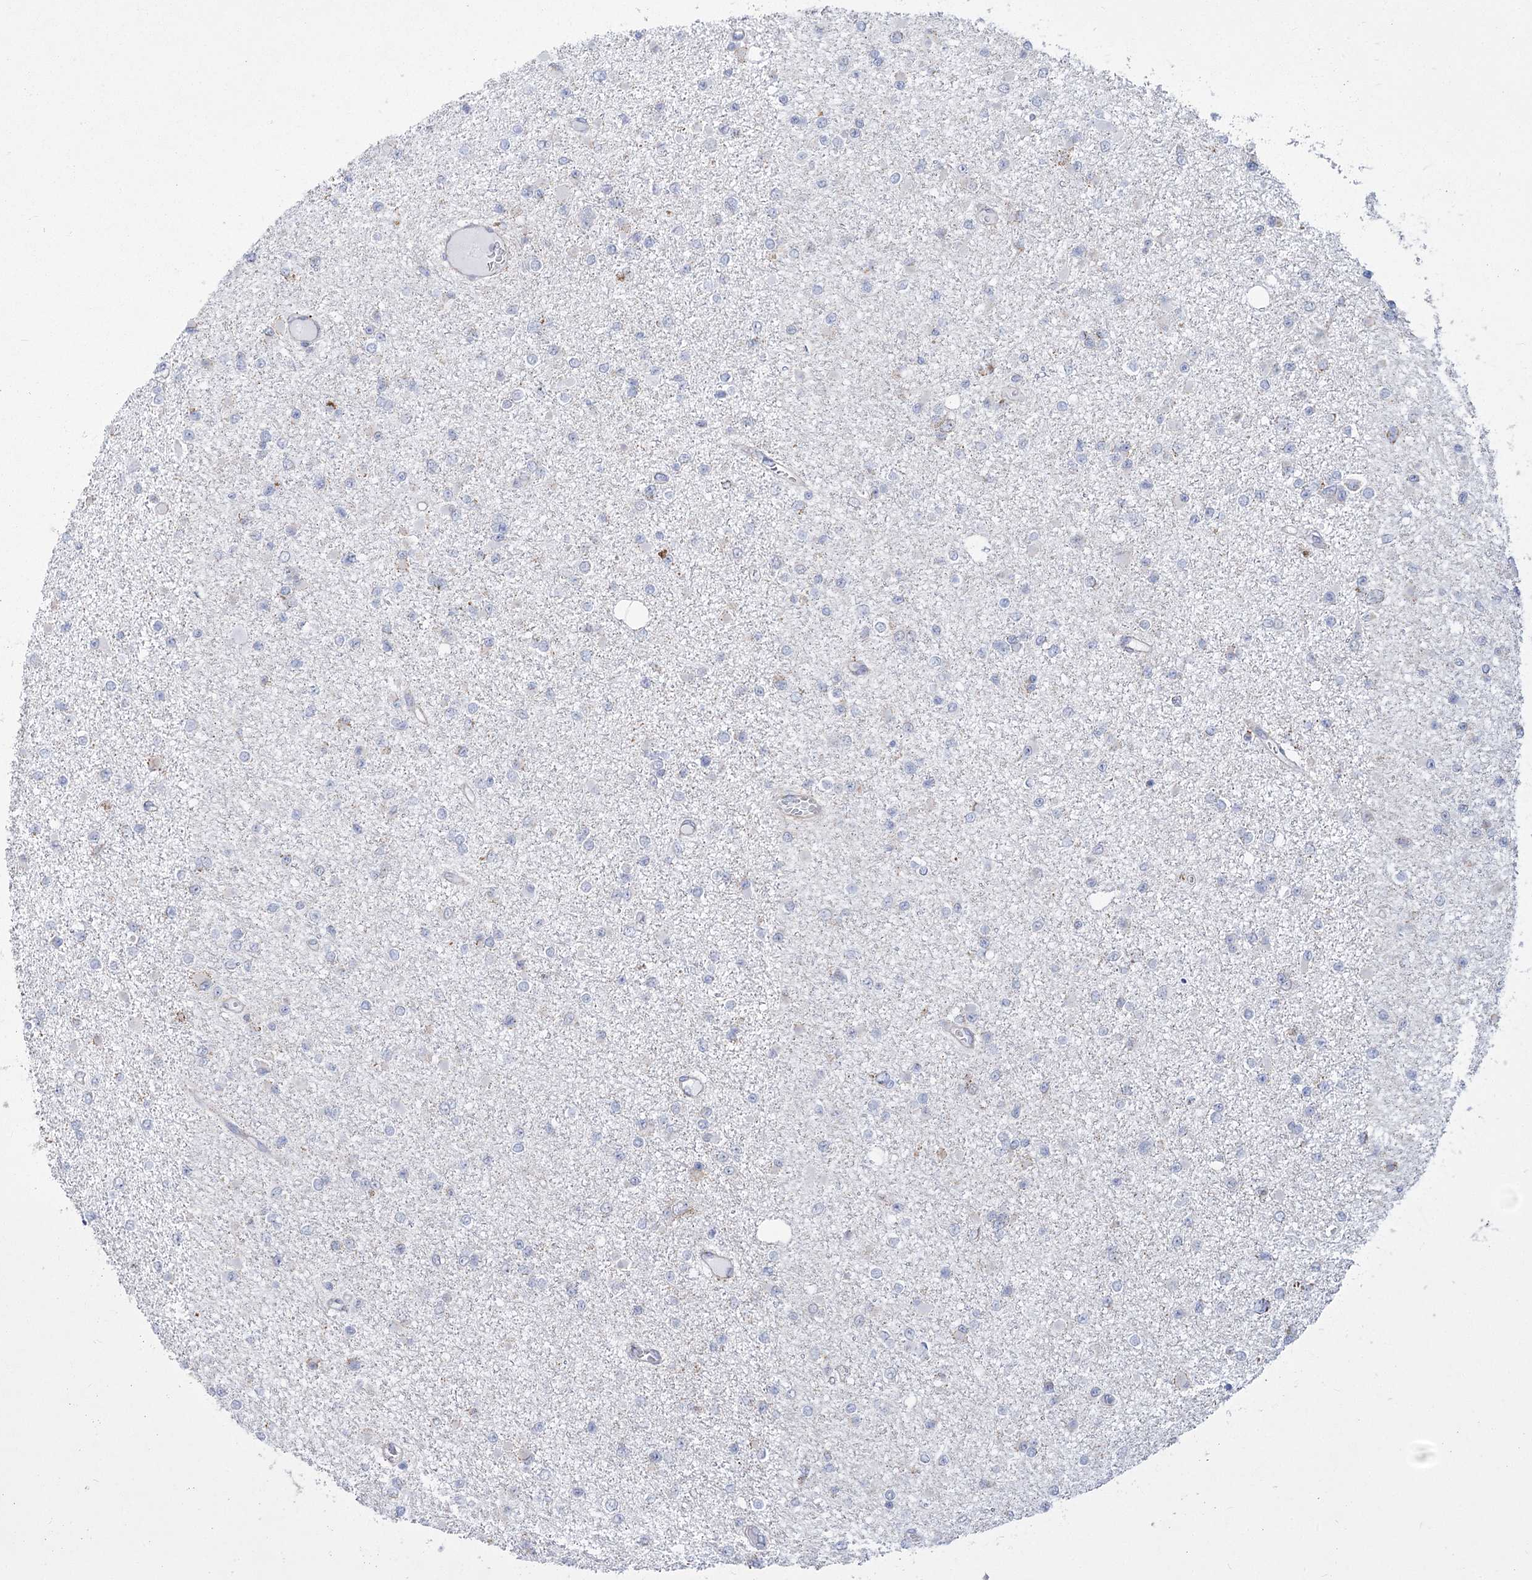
{"staining": {"intensity": "negative", "quantity": "none", "location": "none"}, "tissue": "glioma", "cell_type": "Tumor cells", "image_type": "cancer", "snomed": [{"axis": "morphology", "description": "Glioma, malignant, Low grade"}, {"axis": "topography", "description": "Brain"}], "caption": "Tumor cells are negative for protein expression in human malignant low-grade glioma. The staining is performed using DAB brown chromogen with nuclei counter-stained in using hematoxylin.", "gene": "PDHB", "patient": {"sex": "female", "age": 22}}